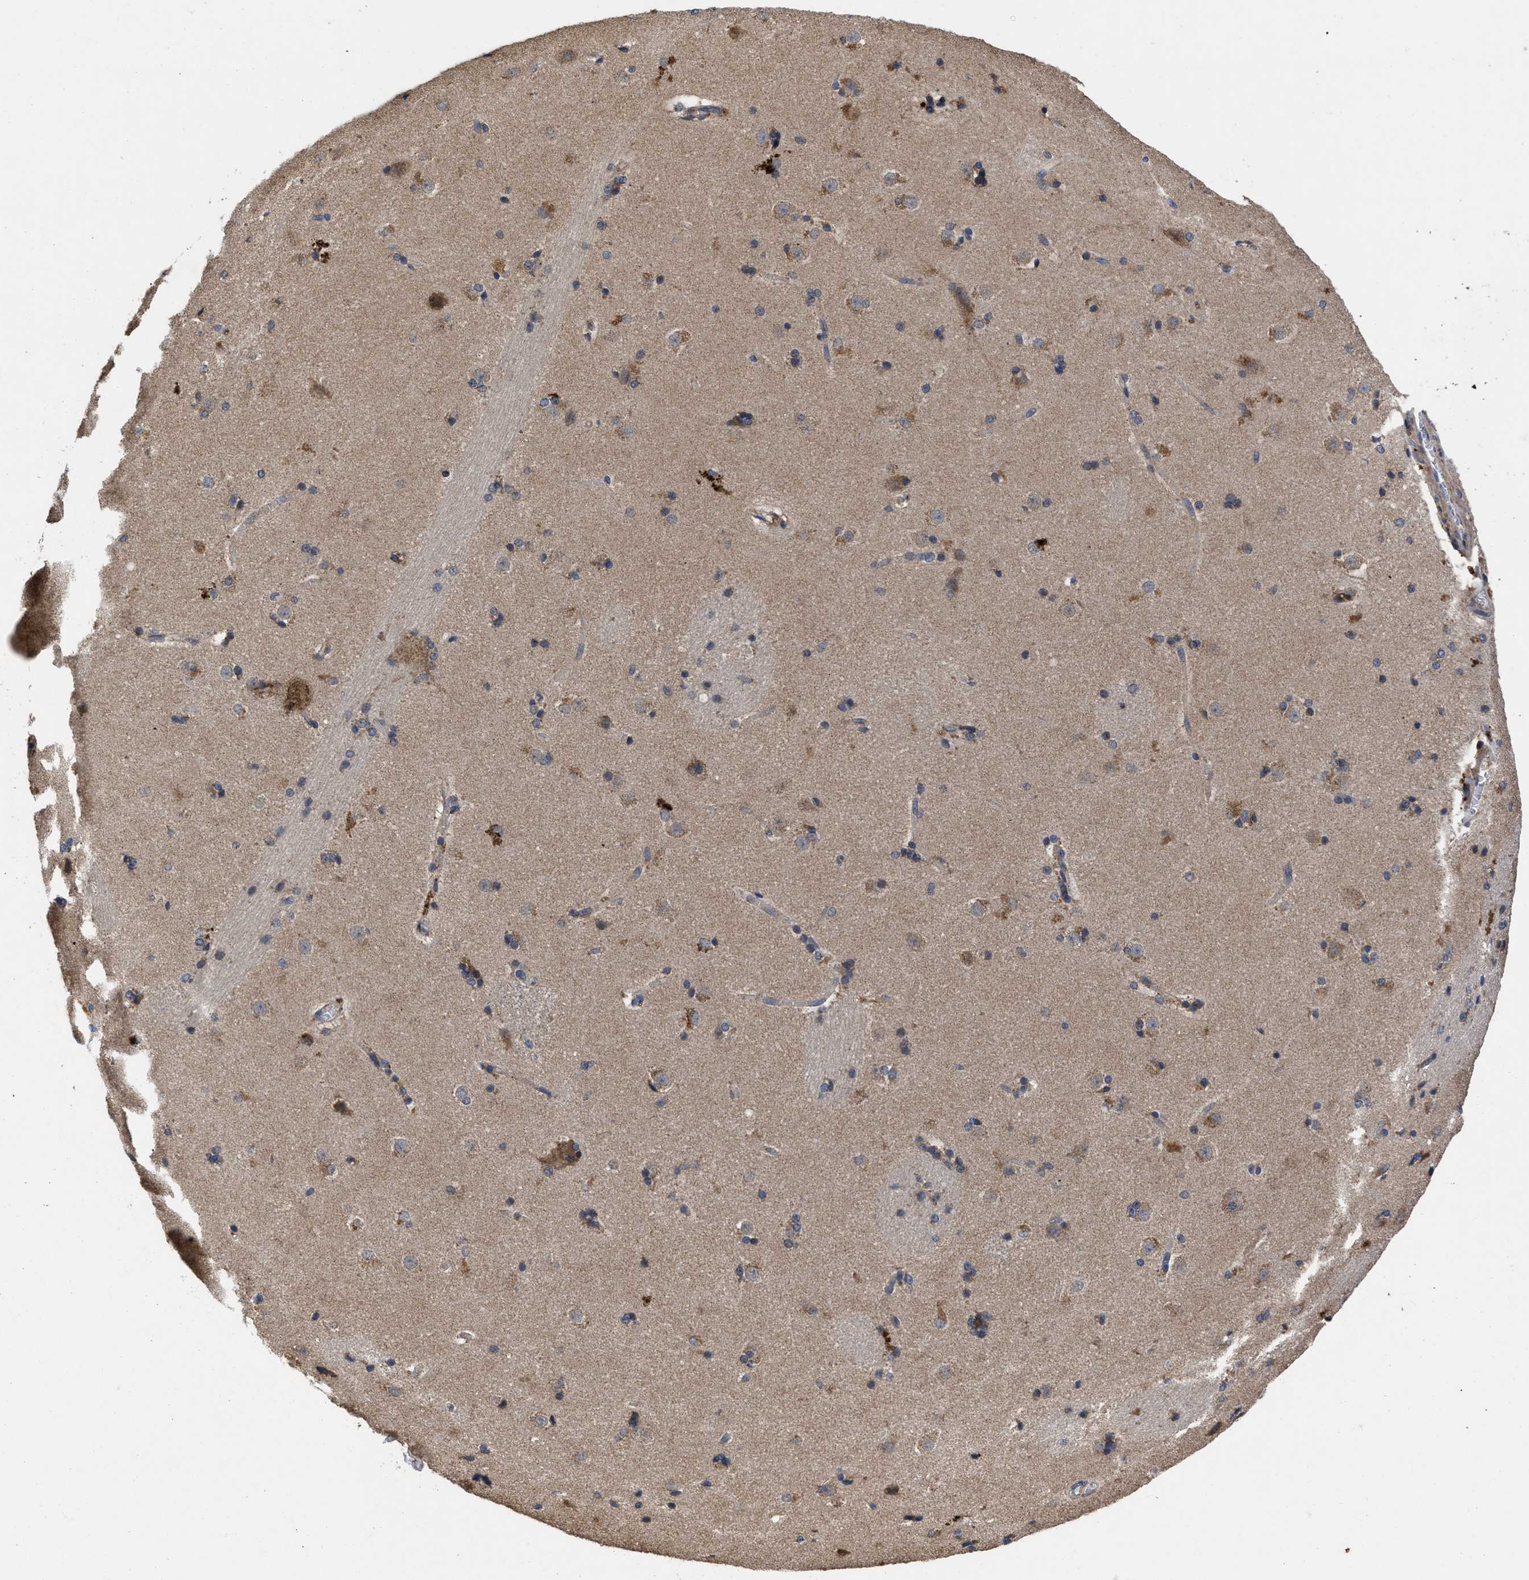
{"staining": {"intensity": "weak", "quantity": "<25%", "location": "cytoplasmic/membranous"}, "tissue": "caudate", "cell_type": "Glial cells", "image_type": "normal", "snomed": [{"axis": "morphology", "description": "Normal tissue, NOS"}, {"axis": "topography", "description": "Lateral ventricle wall"}], "caption": "Immunohistochemical staining of unremarkable caudate exhibits no significant staining in glial cells.", "gene": "LRRC3", "patient": {"sex": "female", "age": 19}}